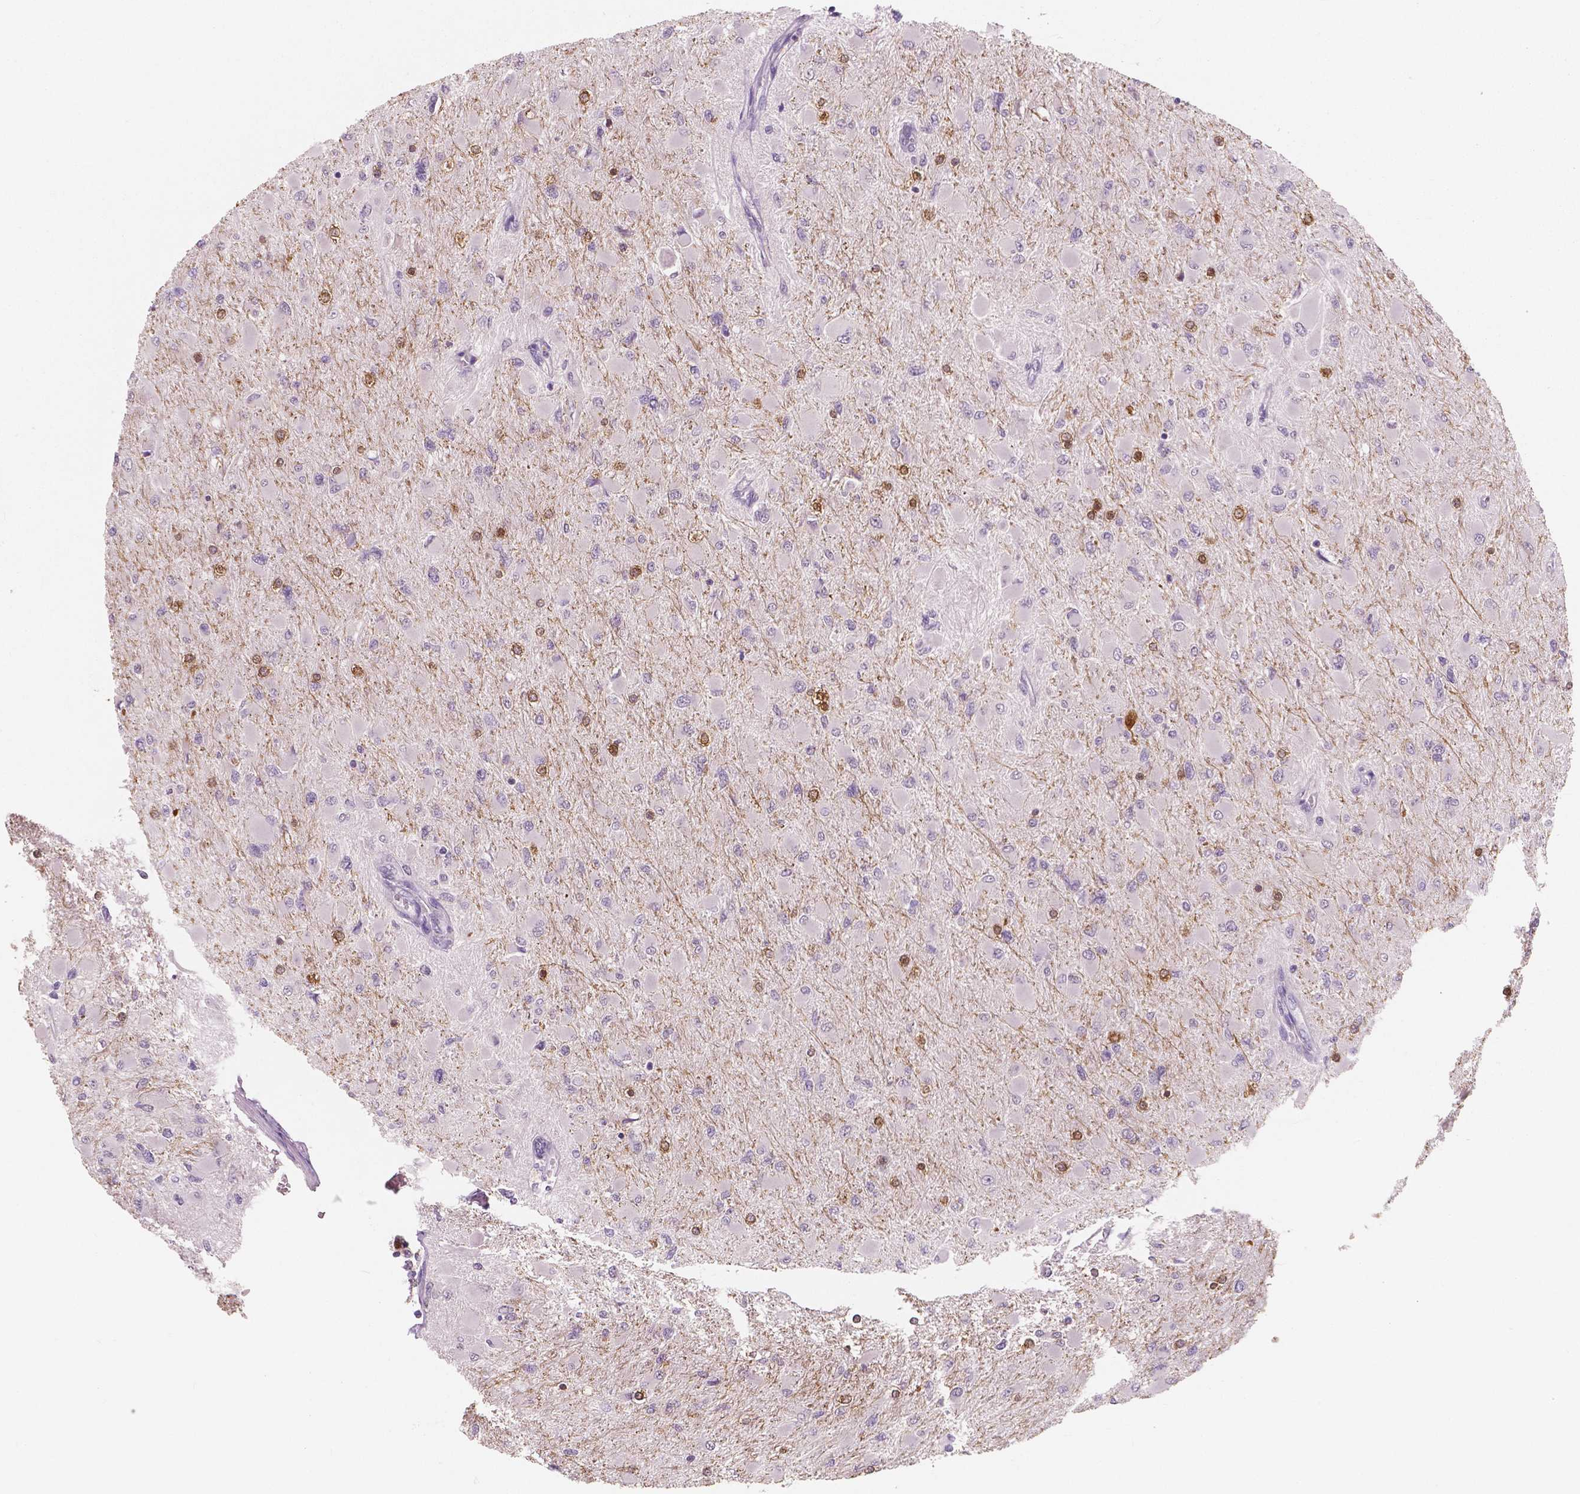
{"staining": {"intensity": "negative", "quantity": "none", "location": "none"}, "tissue": "glioma", "cell_type": "Tumor cells", "image_type": "cancer", "snomed": [{"axis": "morphology", "description": "Glioma, malignant, High grade"}, {"axis": "topography", "description": "Cerebral cortex"}], "caption": "There is no significant staining in tumor cells of malignant glioma (high-grade). (Brightfield microscopy of DAB immunohistochemistry at high magnification).", "gene": "NECAB1", "patient": {"sex": "female", "age": 36}}